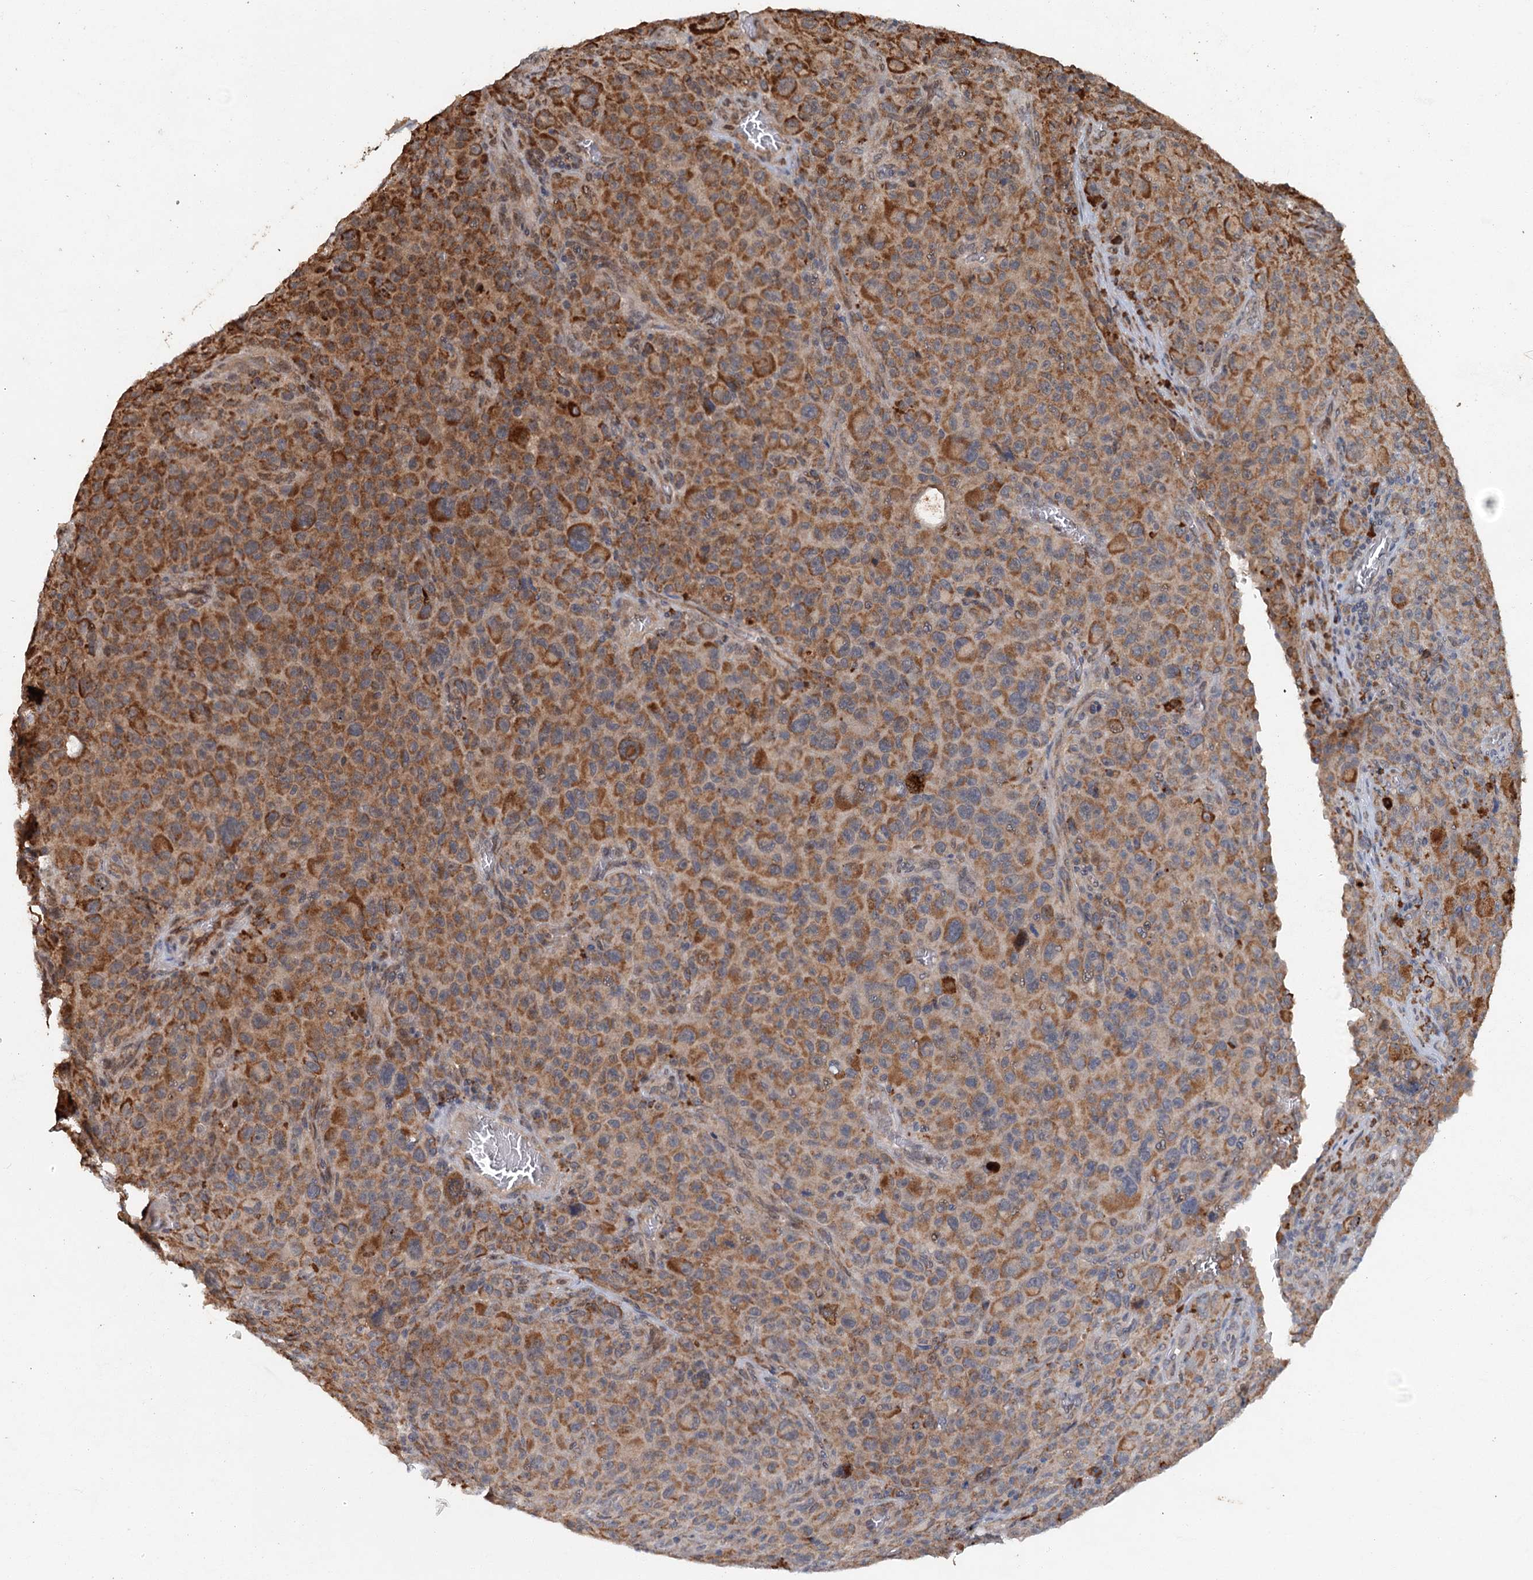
{"staining": {"intensity": "moderate", "quantity": ">75%", "location": "cytoplasmic/membranous"}, "tissue": "melanoma", "cell_type": "Tumor cells", "image_type": "cancer", "snomed": [{"axis": "morphology", "description": "Malignant melanoma, NOS"}, {"axis": "topography", "description": "Skin"}], "caption": "Moderate cytoplasmic/membranous positivity for a protein is present in about >75% of tumor cells of melanoma using immunohistochemistry (IHC).", "gene": "SRPX2", "patient": {"sex": "female", "age": 82}}